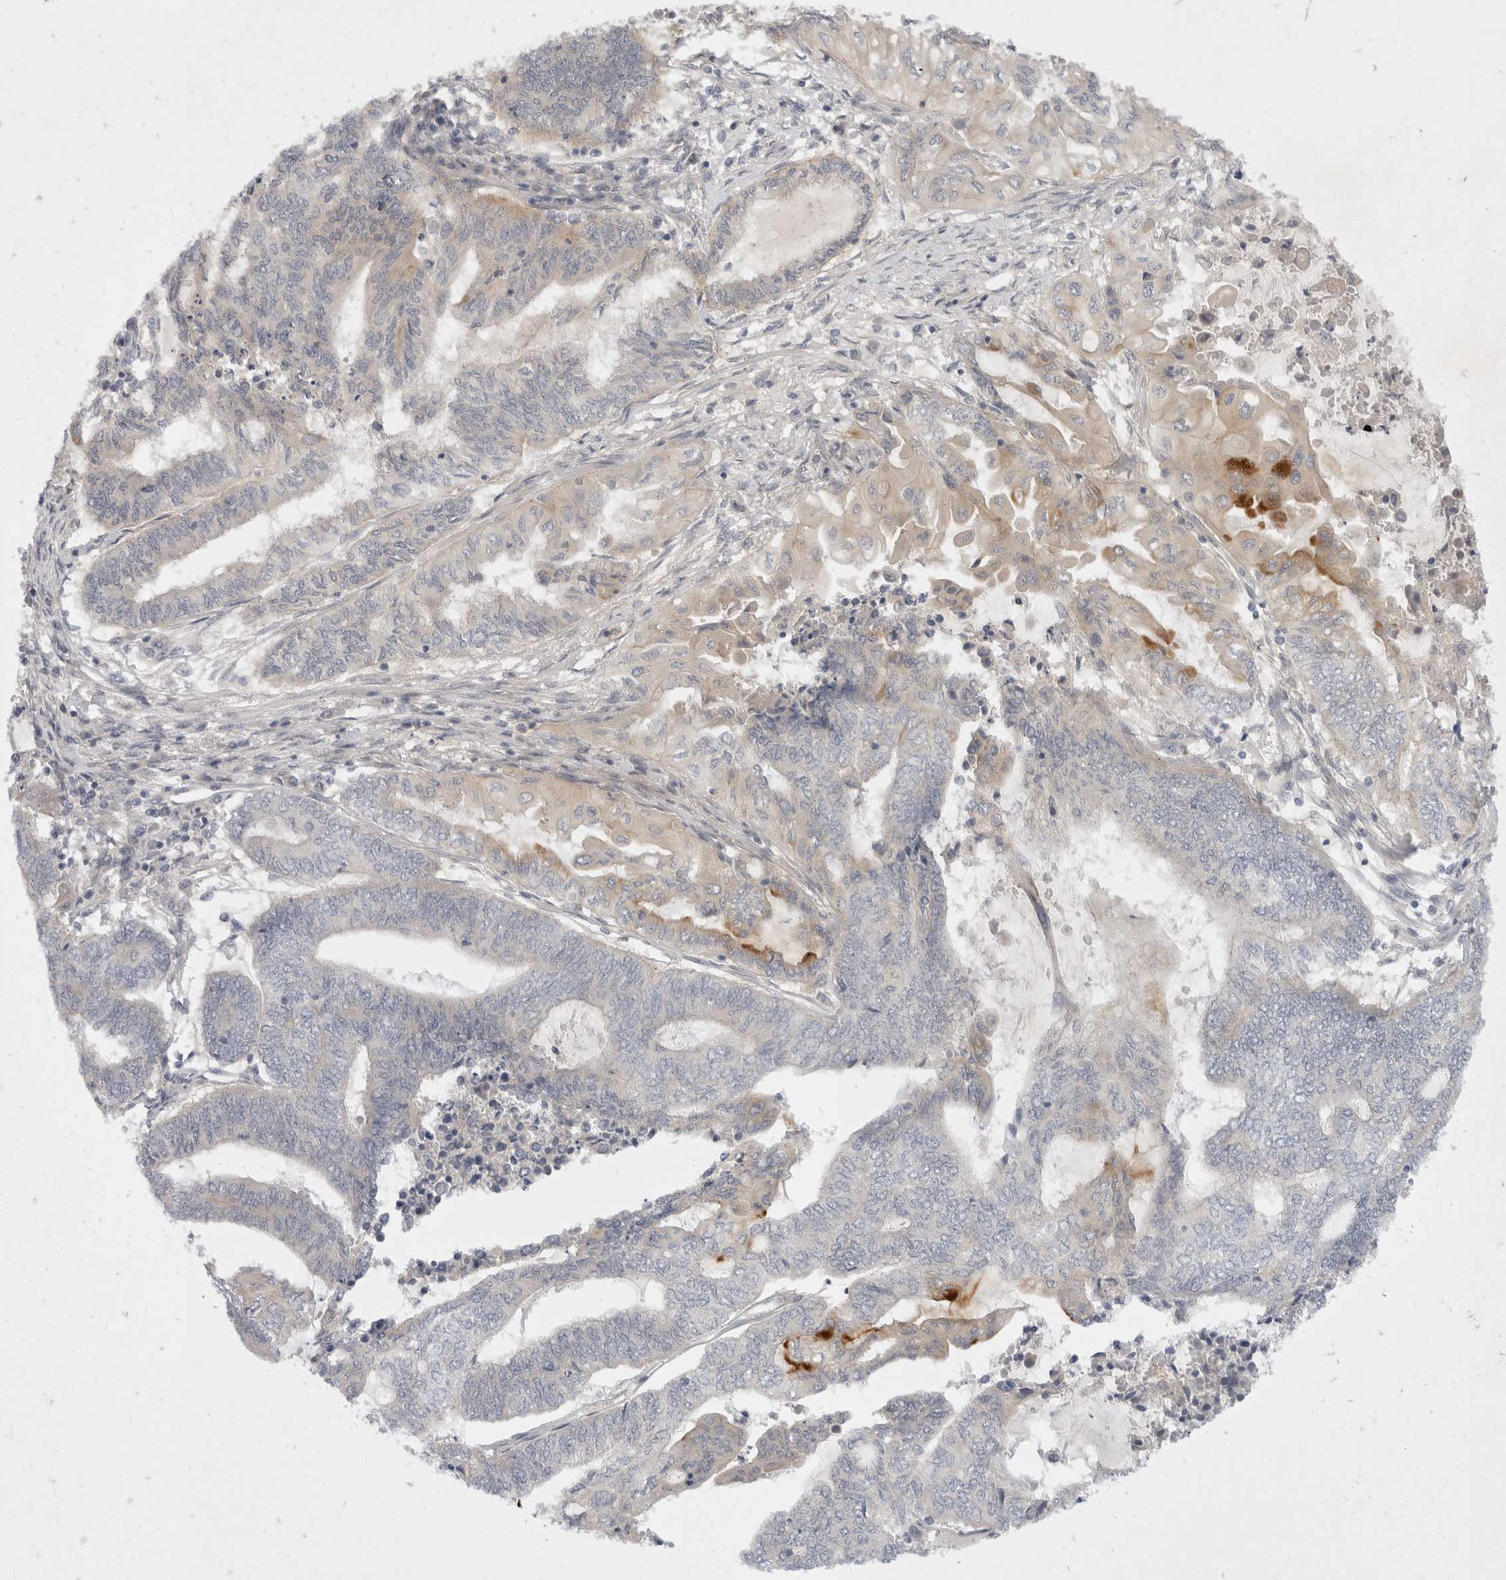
{"staining": {"intensity": "negative", "quantity": "none", "location": "none"}, "tissue": "endometrial cancer", "cell_type": "Tumor cells", "image_type": "cancer", "snomed": [{"axis": "morphology", "description": "Adenocarcinoma, NOS"}, {"axis": "topography", "description": "Uterus"}, {"axis": "topography", "description": "Endometrium"}], "caption": "High power microscopy image of an immunohistochemistry (IHC) image of endometrial cancer (adenocarcinoma), revealing no significant positivity in tumor cells. (DAB (3,3'-diaminobenzidine) immunohistochemistry (IHC) visualized using brightfield microscopy, high magnification).", "gene": "TOM1L2", "patient": {"sex": "female", "age": 70}}